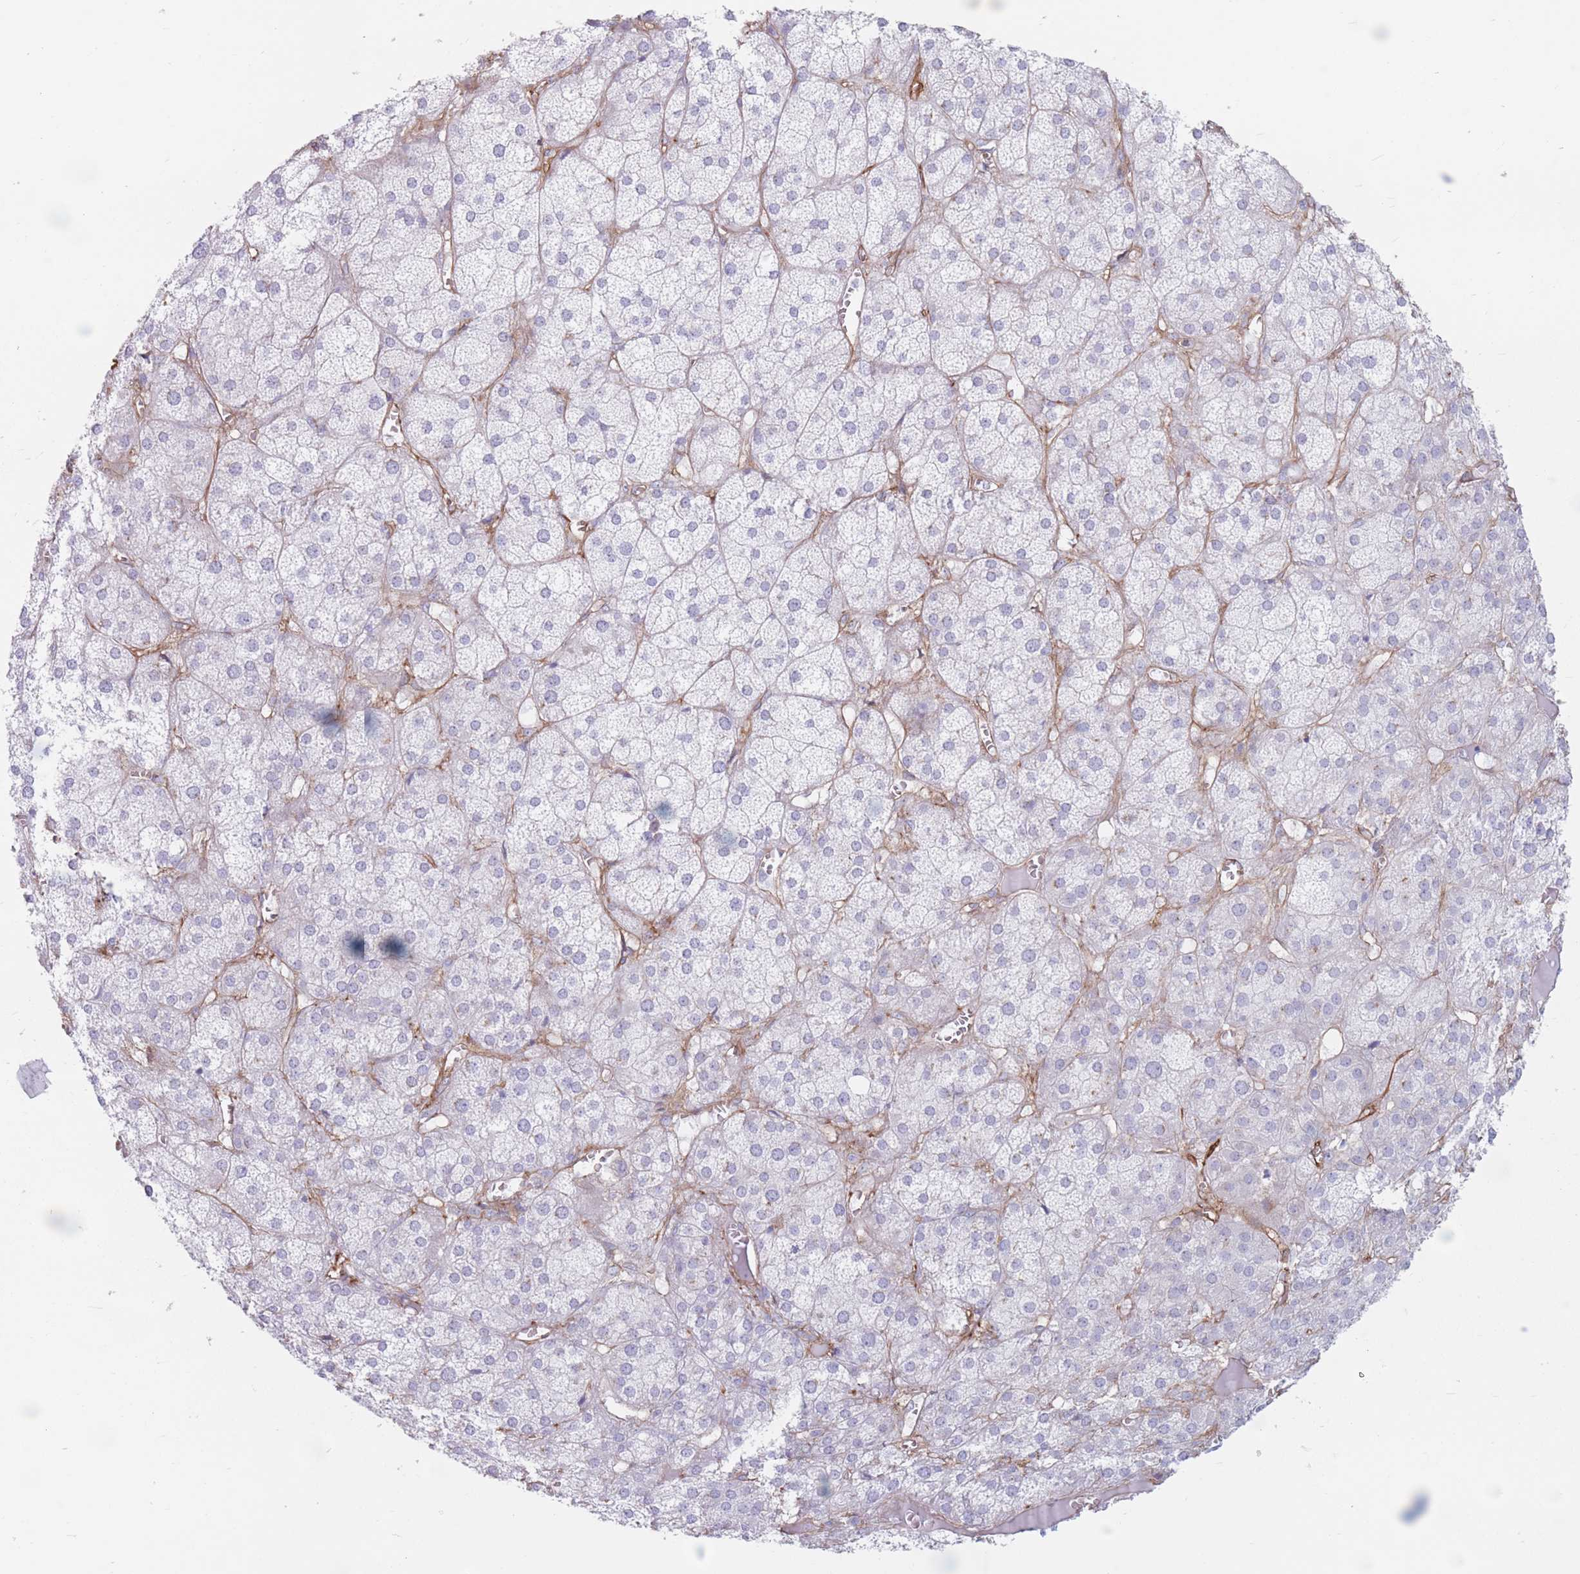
{"staining": {"intensity": "negative", "quantity": "none", "location": "none"}, "tissue": "adrenal gland", "cell_type": "Glandular cells", "image_type": "normal", "snomed": [{"axis": "morphology", "description": "Normal tissue, NOS"}, {"axis": "topography", "description": "Adrenal gland"}], "caption": "Immunohistochemistry of normal human adrenal gland shows no positivity in glandular cells.", "gene": "PLPP1", "patient": {"sex": "female", "age": 61}}